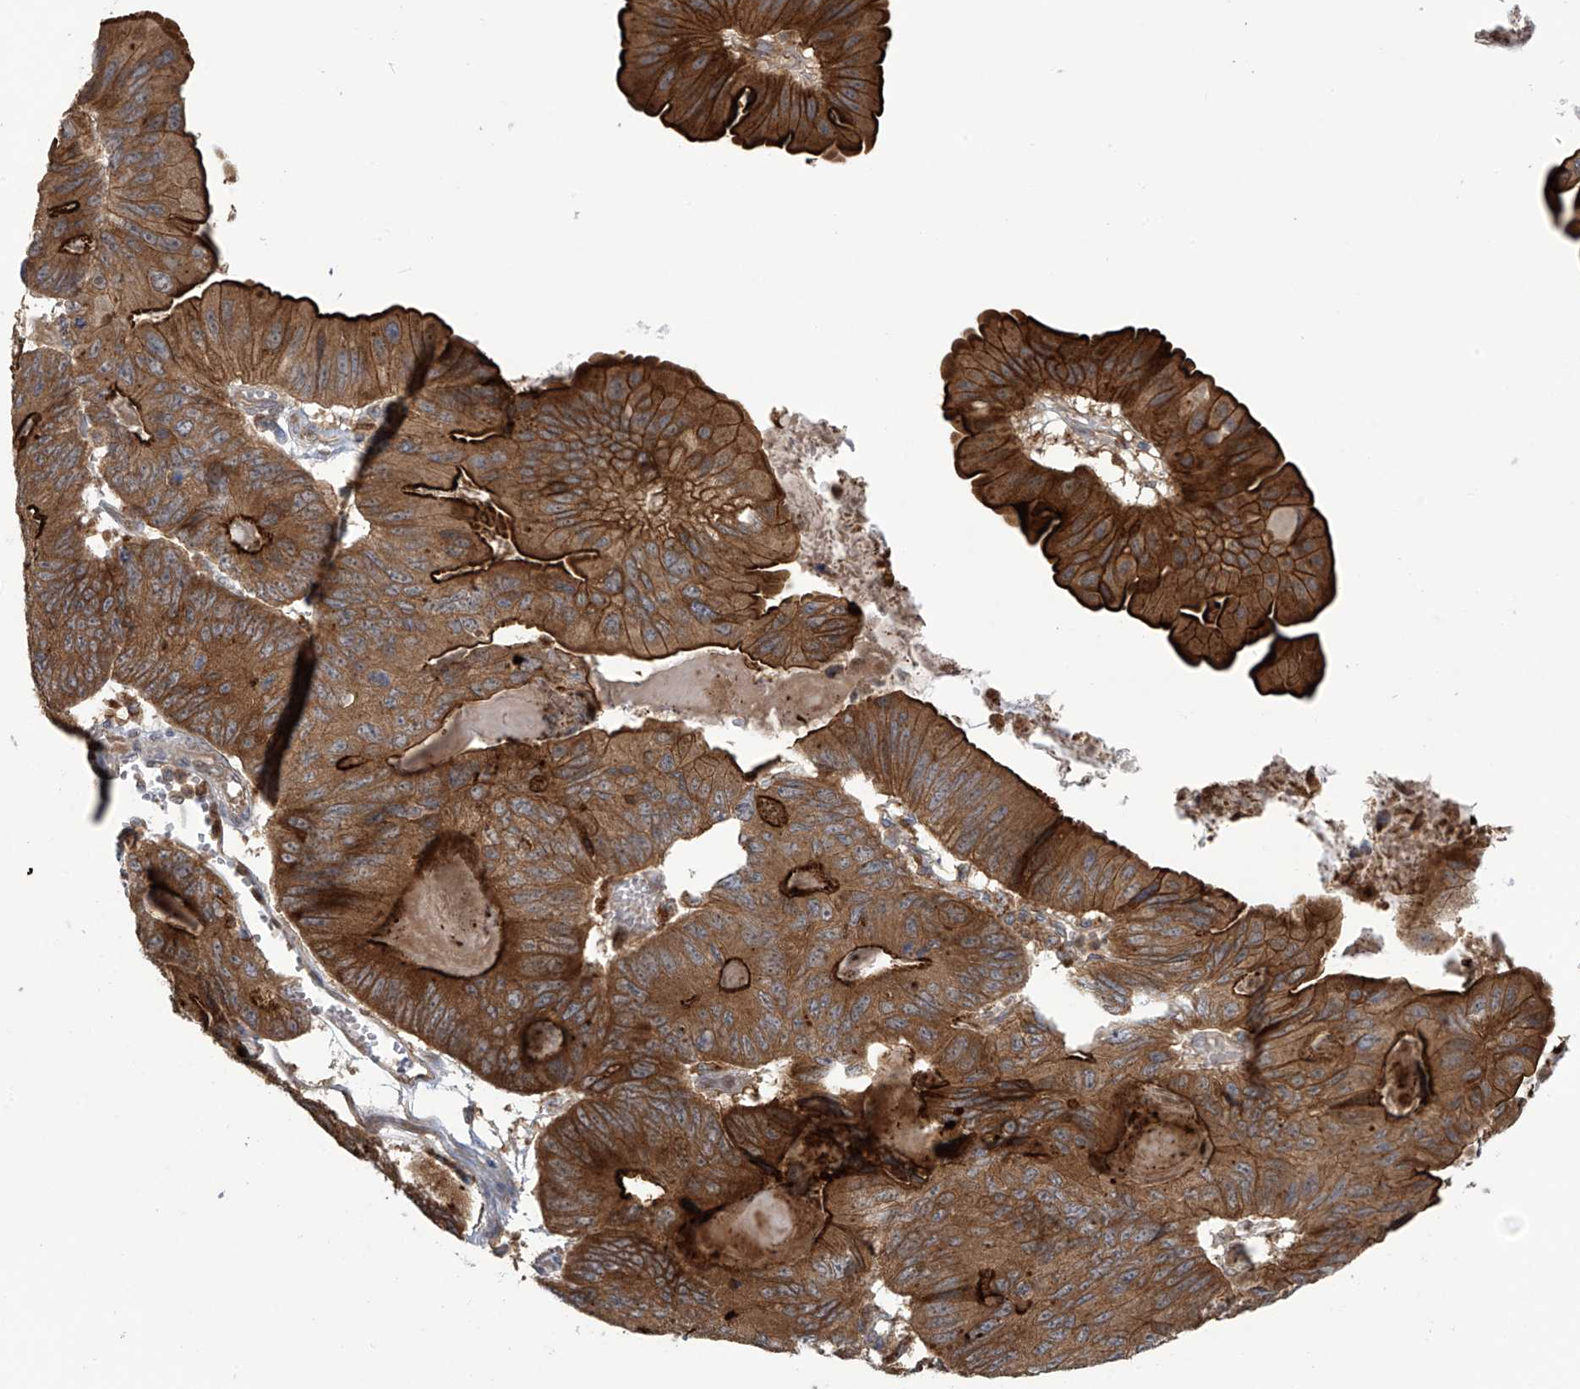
{"staining": {"intensity": "strong", "quantity": ">75%", "location": "cytoplasmic/membranous"}, "tissue": "ovarian cancer", "cell_type": "Tumor cells", "image_type": "cancer", "snomed": [{"axis": "morphology", "description": "Cystadenocarcinoma, mucinous, NOS"}, {"axis": "topography", "description": "Ovary"}], "caption": "There is high levels of strong cytoplasmic/membranous staining in tumor cells of ovarian cancer, as demonstrated by immunohistochemical staining (brown color).", "gene": "KIAA1522", "patient": {"sex": "female", "age": 61}}